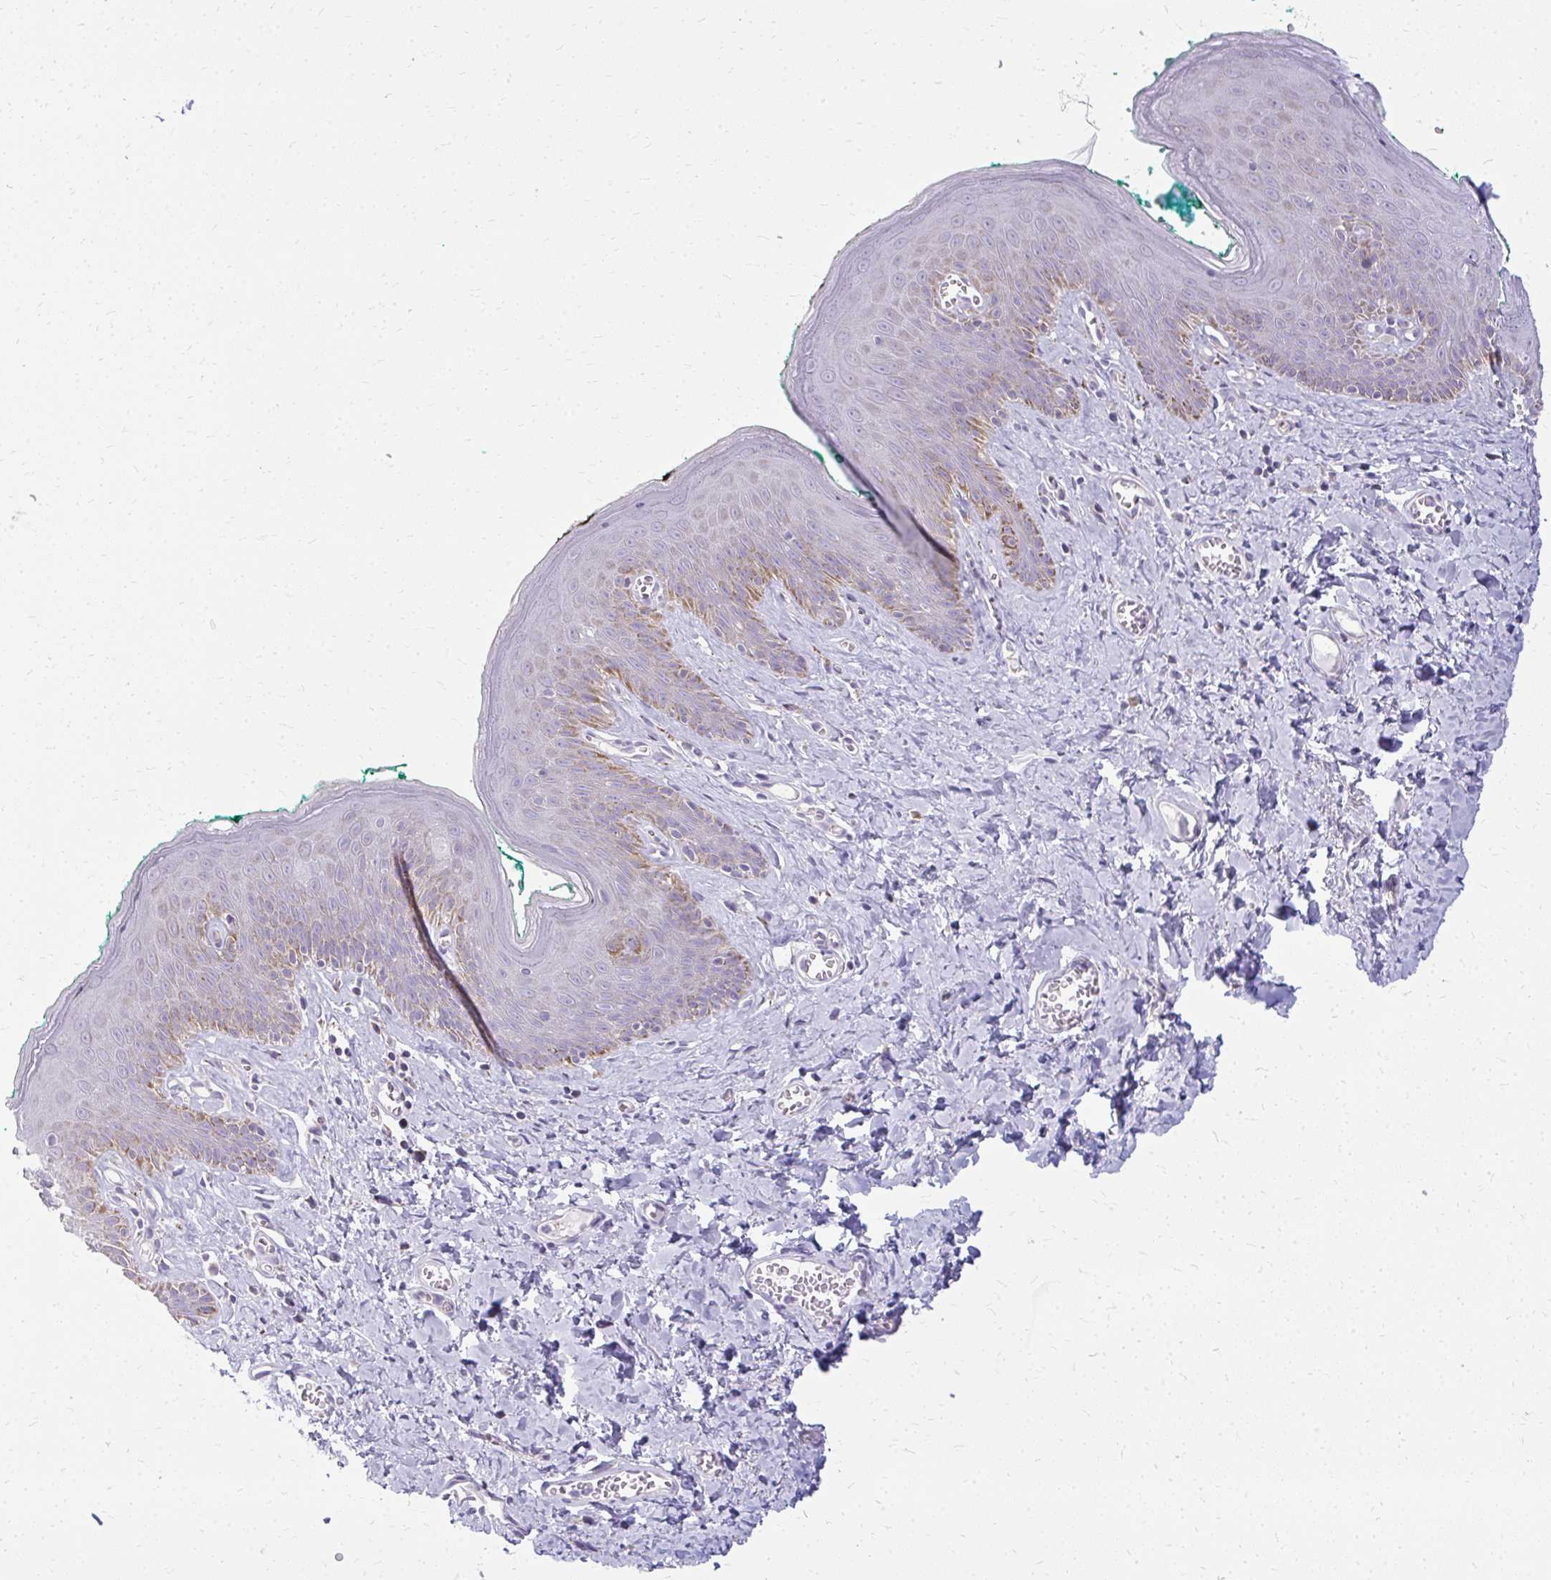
{"staining": {"intensity": "moderate", "quantity": "25%-75%", "location": "cytoplasmic/membranous"}, "tissue": "skin", "cell_type": "Epidermal cells", "image_type": "normal", "snomed": [{"axis": "morphology", "description": "Normal tissue, NOS"}, {"axis": "topography", "description": "Vulva"}, {"axis": "topography", "description": "Peripheral nerve tissue"}], "caption": "Epidermal cells show medium levels of moderate cytoplasmic/membranous expression in about 25%-75% of cells in unremarkable skin.", "gene": "IFIT1", "patient": {"sex": "female", "age": 66}}